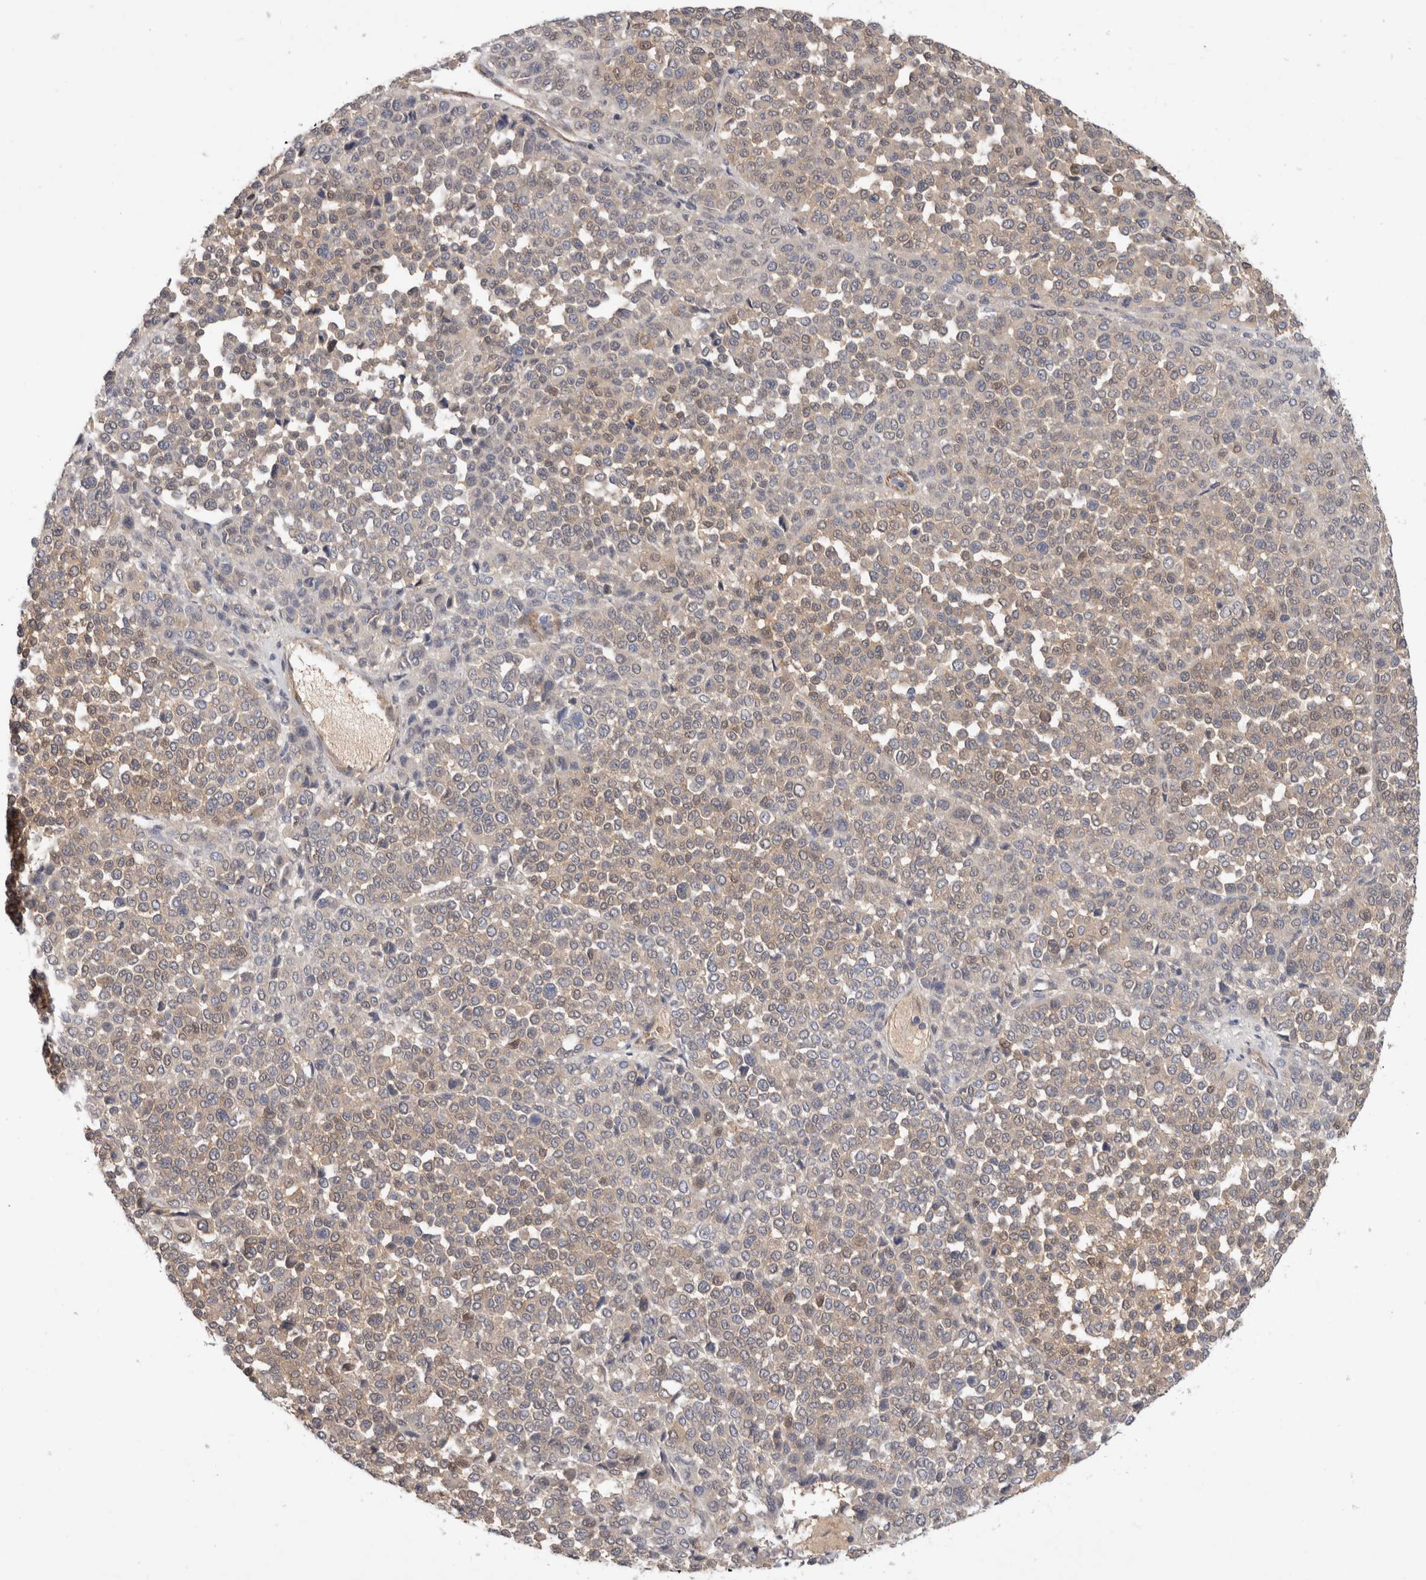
{"staining": {"intensity": "weak", "quantity": "<25%", "location": "cytoplasmic/membranous"}, "tissue": "melanoma", "cell_type": "Tumor cells", "image_type": "cancer", "snomed": [{"axis": "morphology", "description": "Malignant melanoma, Metastatic site"}, {"axis": "topography", "description": "Pancreas"}], "caption": "There is no significant expression in tumor cells of malignant melanoma (metastatic site).", "gene": "PGM1", "patient": {"sex": "female", "age": 30}}